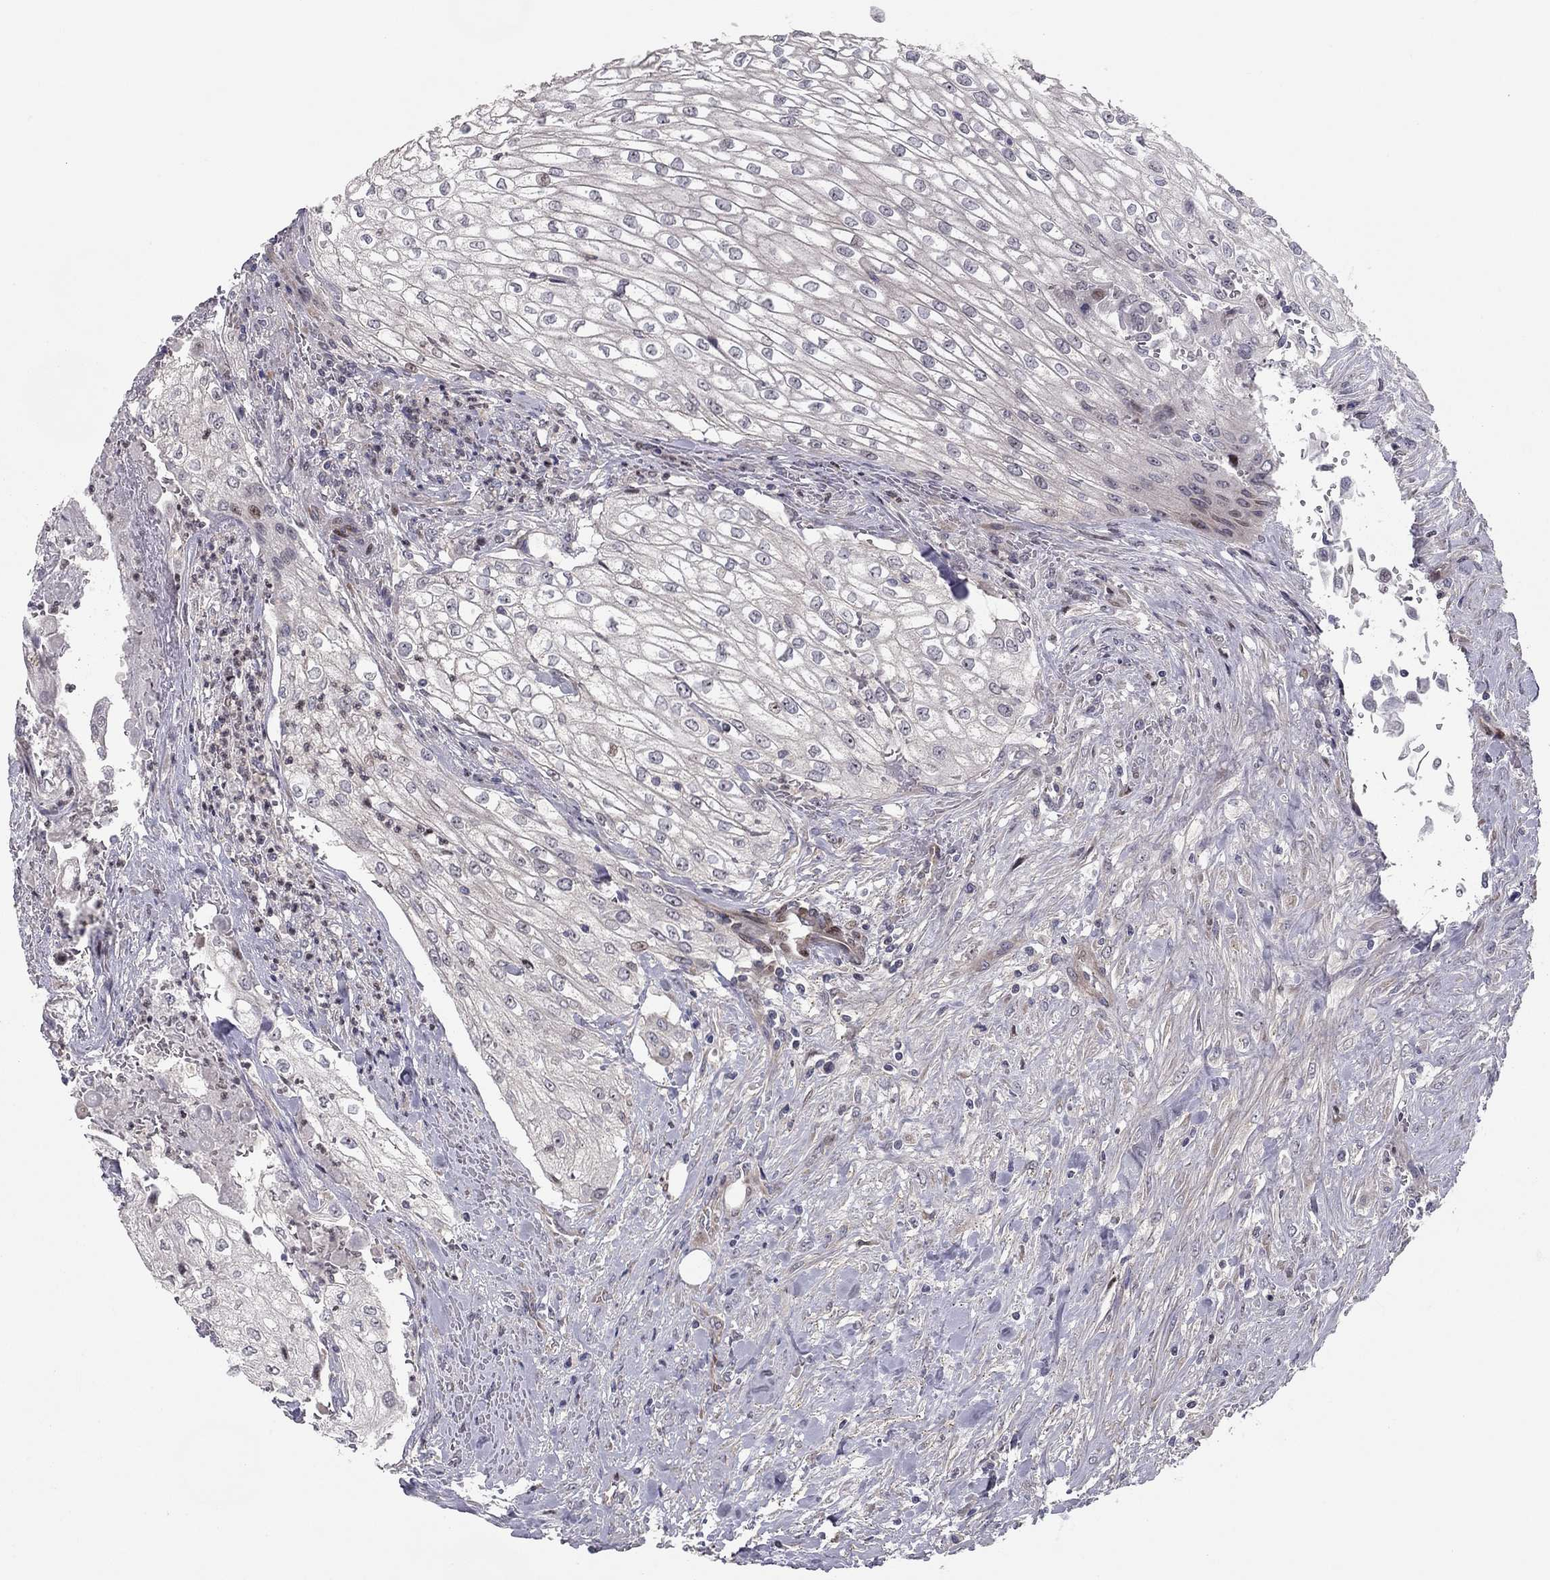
{"staining": {"intensity": "negative", "quantity": "none", "location": "none"}, "tissue": "urothelial cancer", "cell_type": "Tumor cells", "image_type": "cancer", "snomed": [{"axis": "morphology", "description": "Urothelial carcinoma, High grade"}, {"axis": "topography", "description": "Urinary bladder"}], "caption": "High-grade urothelial carcinoma was stained to show a protein in brown. There is no significant expression in tumor cells.", "gene": "DUSP7", "patient": {"sex": "male", "age": 62}}